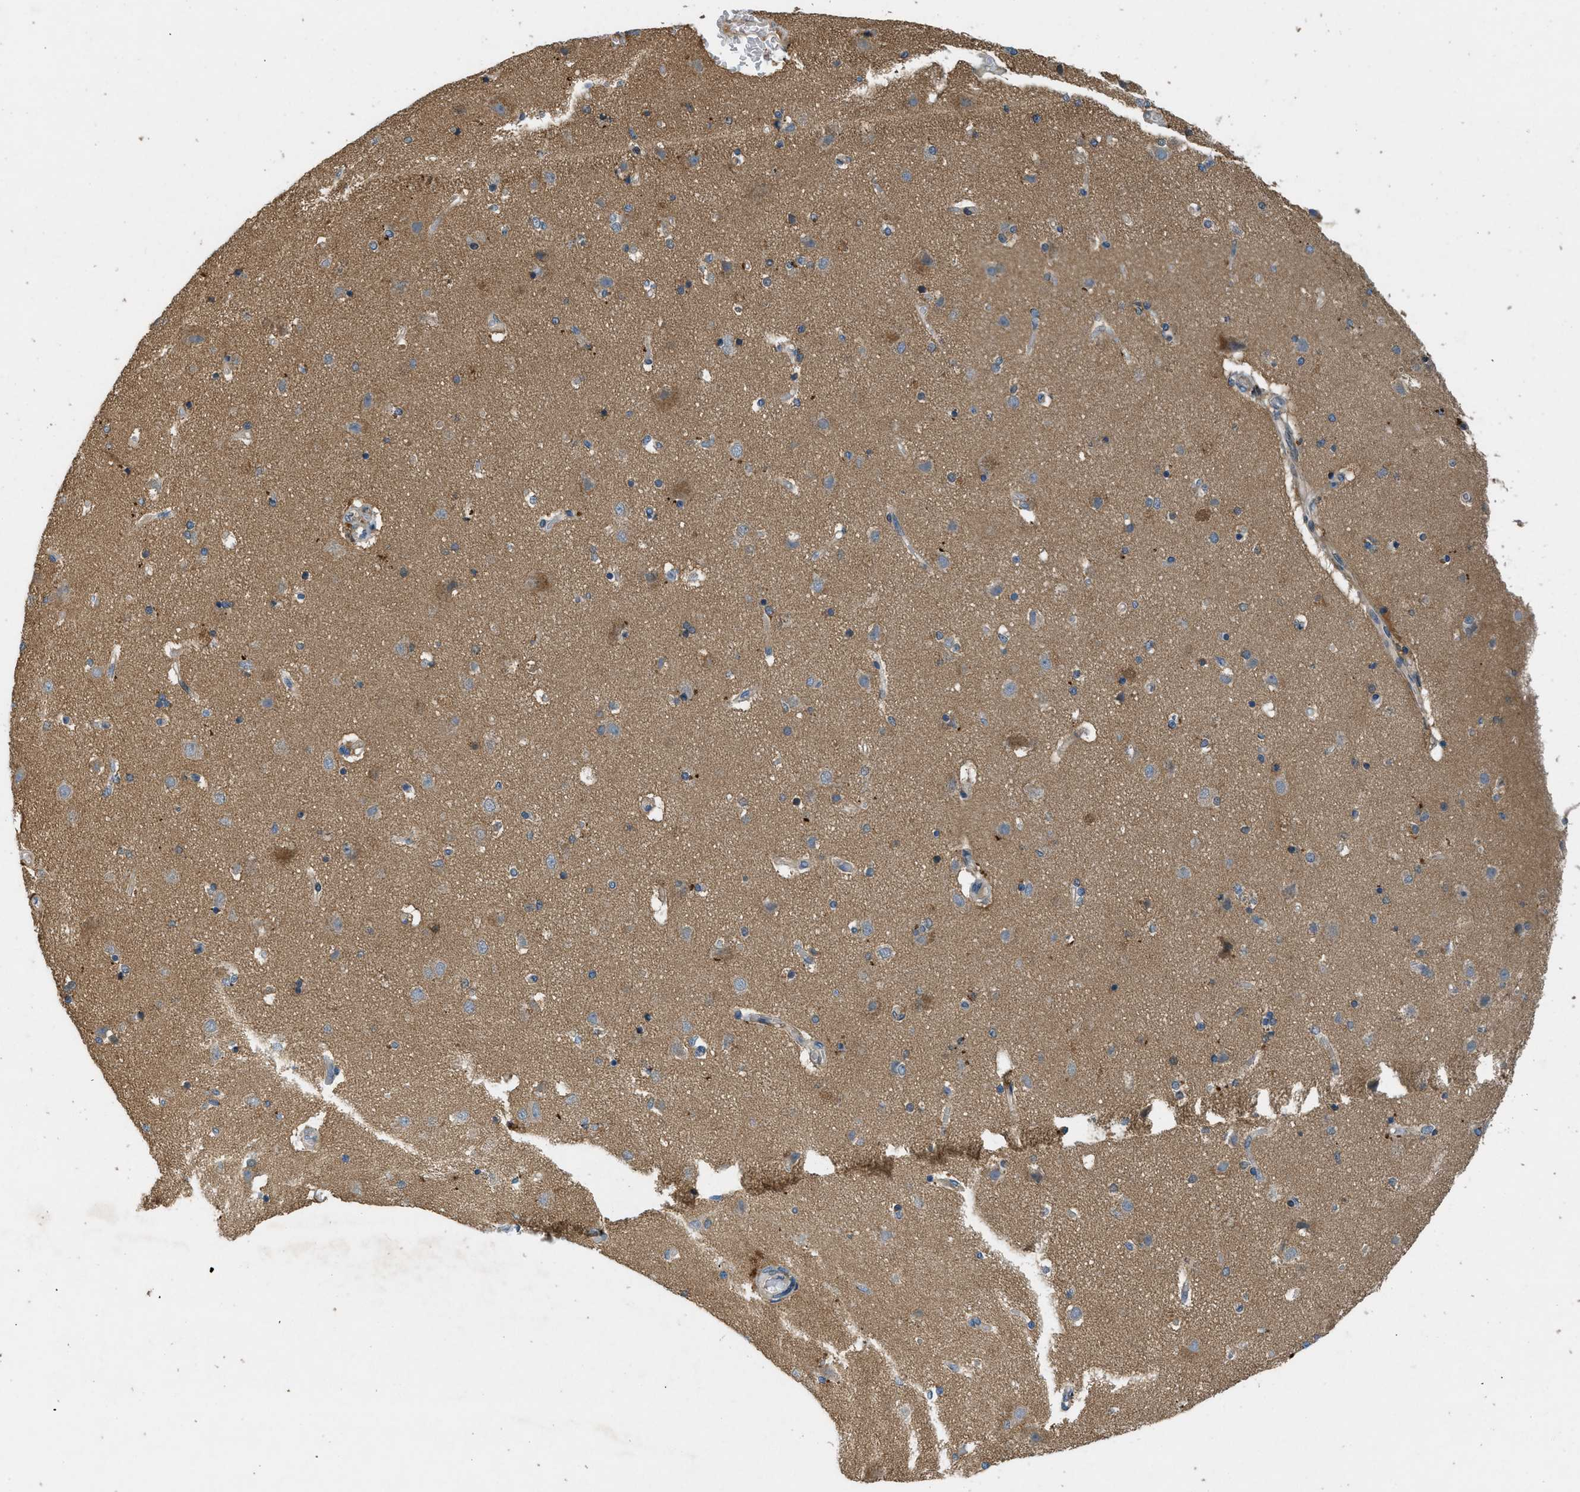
{"staining": {"intensity": "moderate", "quantity": "25%-75%", "location": "cytoplasmic/membranous"}, "tissue": "cerebral cortex", "cell_type": "Endothelial cells", "image_type": "normal", "snomed": [{"axis": "morphology", "description": "Normal tissue, NOS"}, {"axis": "topography", "description": "Cerebral cortex"}], "caption": "The micrograph shows a brown stain indicating the presence of a protein in the cytoplasmic/membranous of endothelial cells in cerebral cortex.", "gene": "ADCY6", "patient": {"sex": "female", "age": 54}}